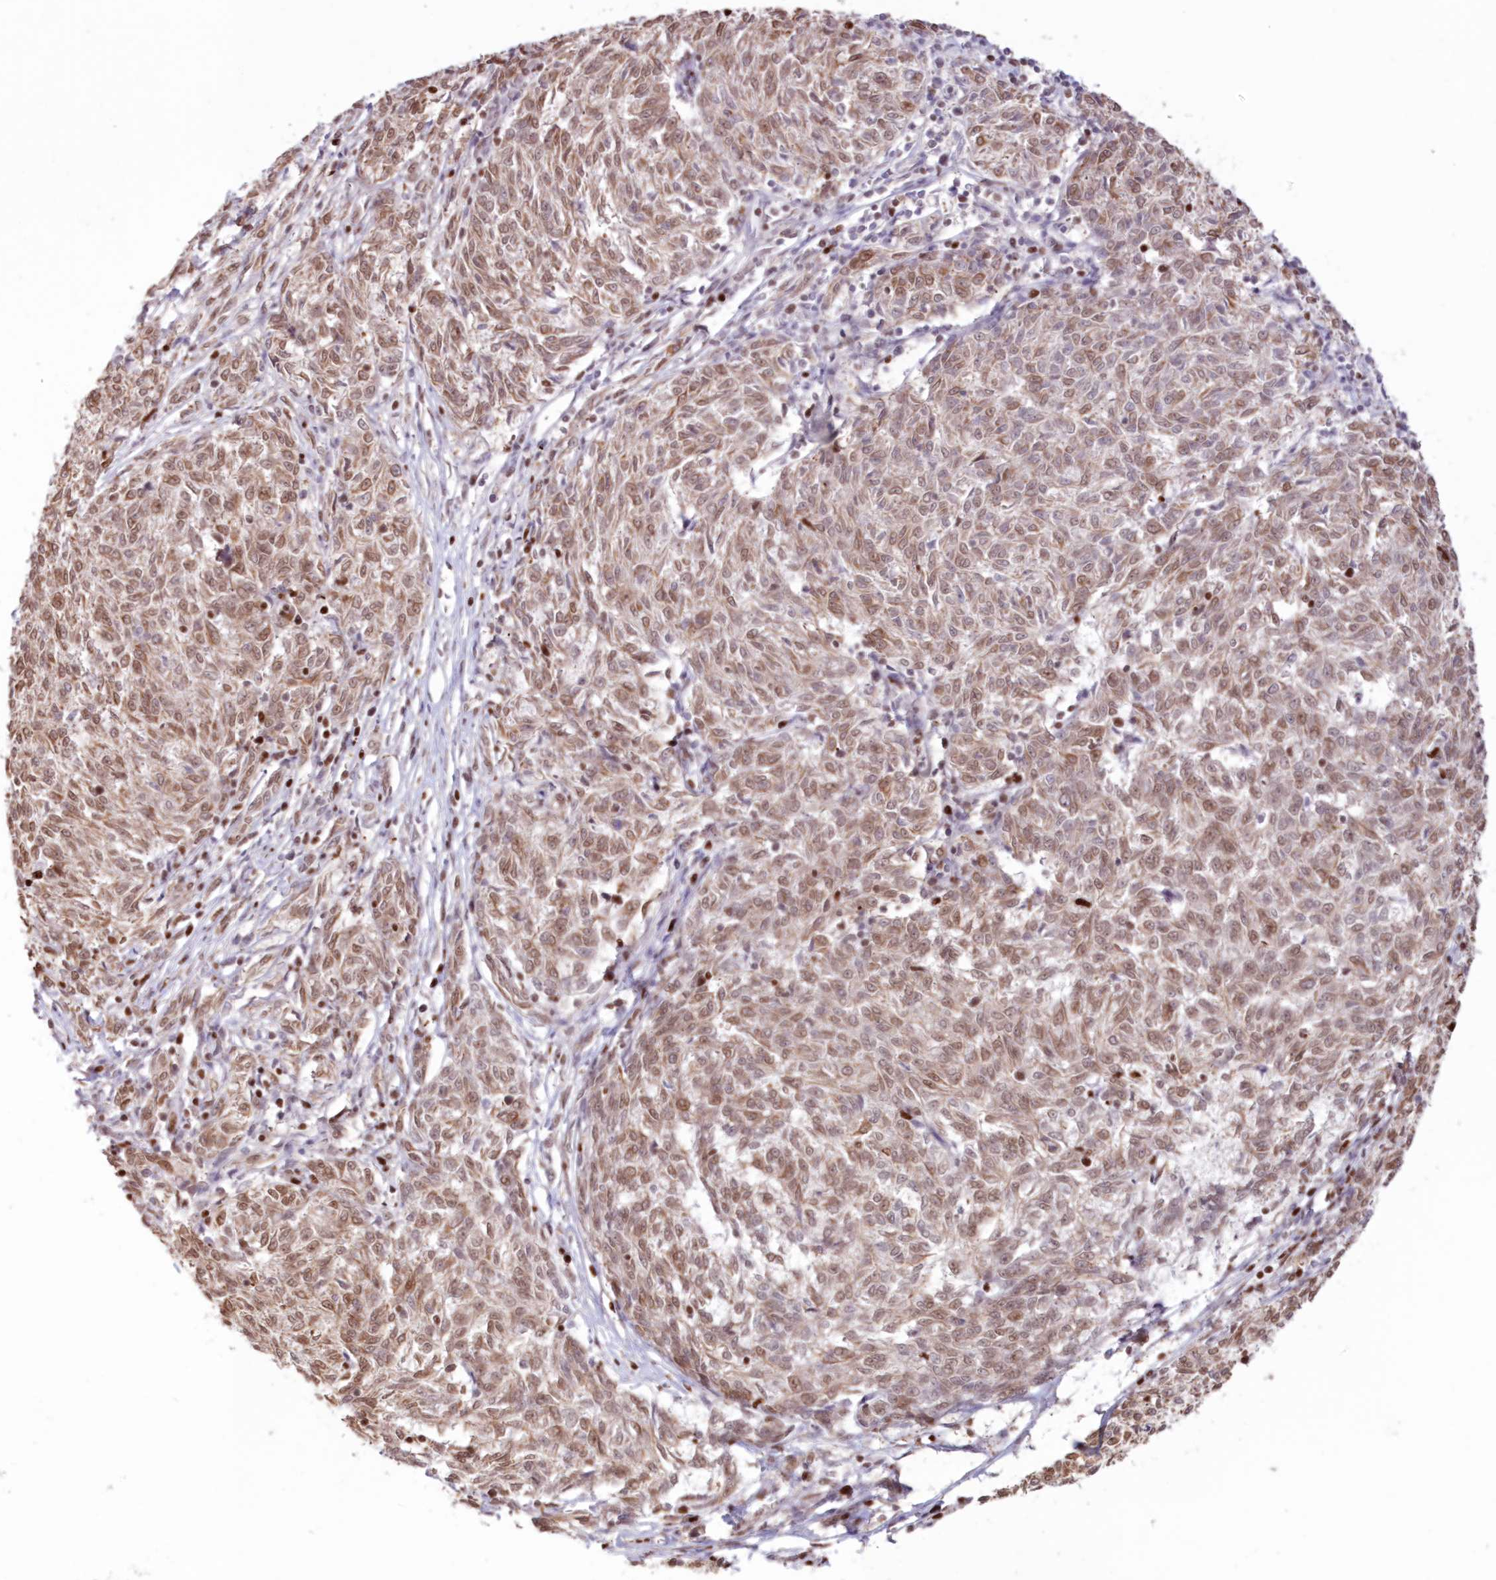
{"staining": {"intensity": "moderate", "quantity": "25%-75%", "location": "nuclear"}, "tissue": "melanoma", "cell_type": "Tumor cells", "image_type": "cancer", "snomed": [{"axis": "morphology", "description": "Malignant melanoma, NOS"}, {"axis": "topography", "description": "Skin"}], "caption": "Melanoma stained for a protein displays moderate nuclear positivity in tumor cells.", "gene": "POLR2B", "patient": {"sex": "female", "age": 72}}